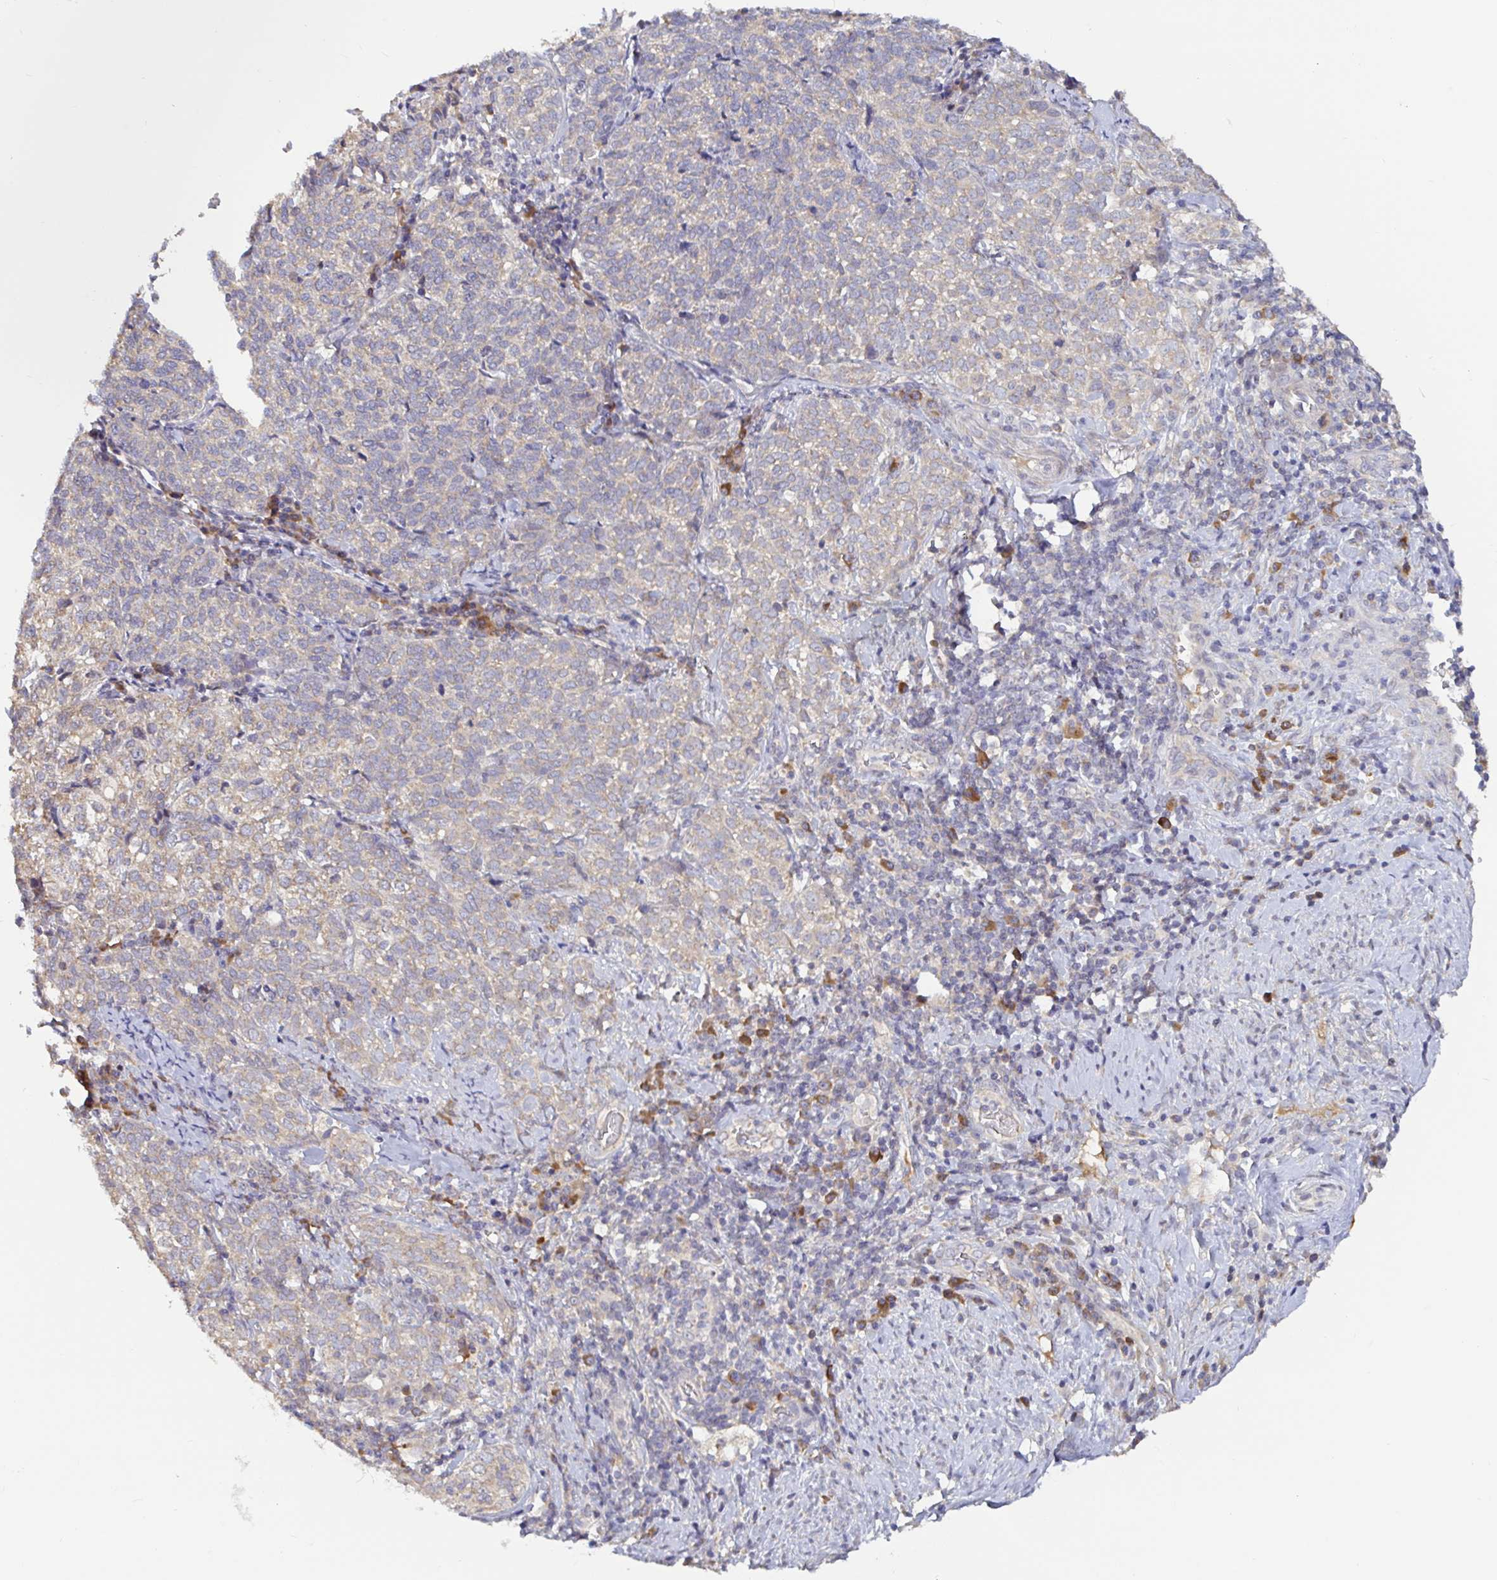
{"staining": {"intensity": "weak", "quantity": "<25%", "location": "cytoplasmic/membranous"}, "tissue": "cervical cancer", "cell_type": "Tumor cells", "image_type": "cancer", "snomed": [{"axis": "morphology", "description": "Normal tissue, NOS"}, {"axis": "morphology", "description": "Squamous cell carcinoma, NOS"}, {"axis": "topography", "description": "Vagina"}, {"axis": "topography", "description": "Cervix"}], "caption": "The photomicrograph demonstrates no staining of tumor cells in cervical cancer (squamous cell carcinoma).", "gene": "LARP1", "patient": {"sex": "female", "age": 45}}